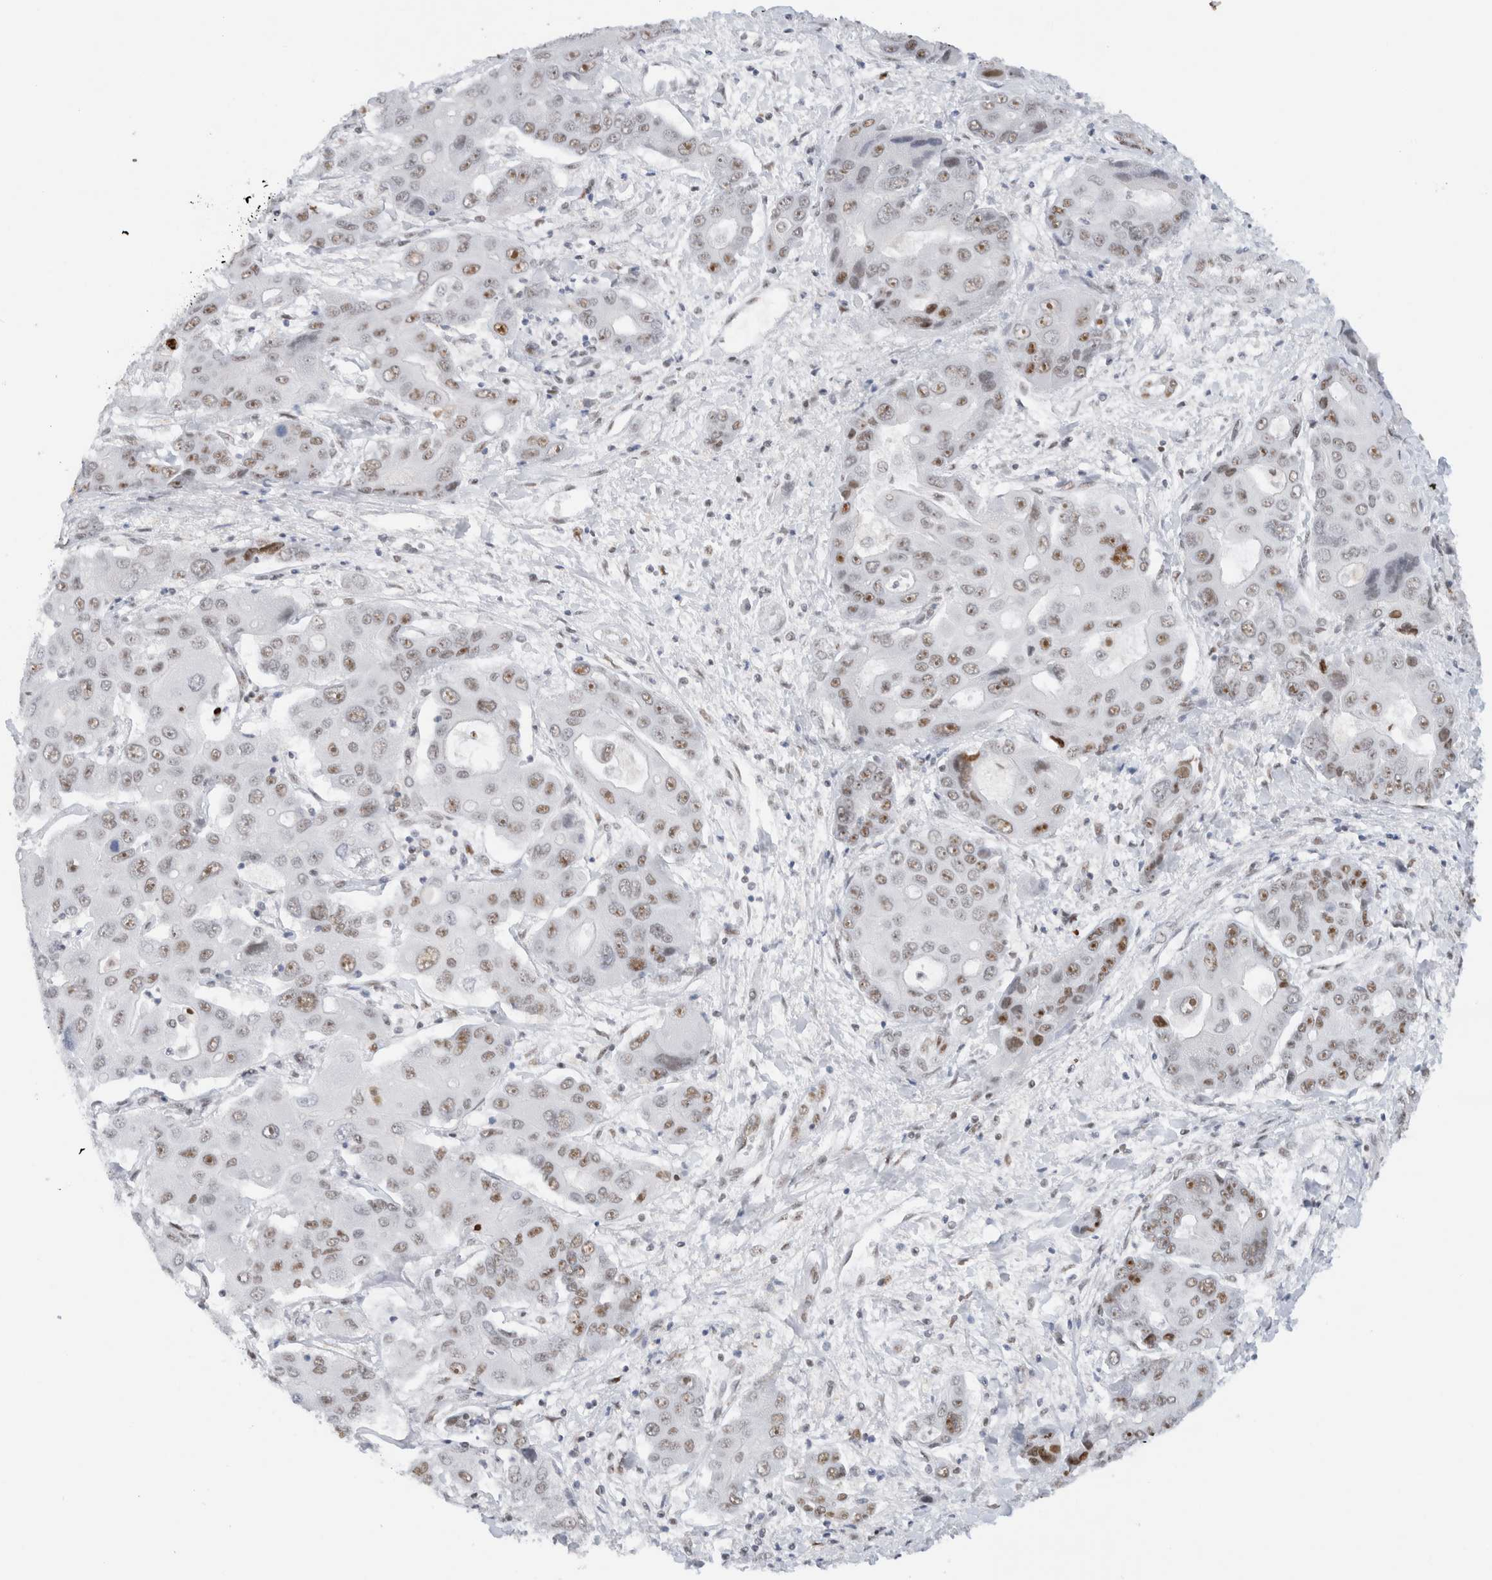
{"staining": {"intensity": "moderate", "quantity": "25%-75%", "location": "nuclear"}, "tissue": "liver cancer", "cell_type": "Tumor cells", "image_type": "cancer", "snomed": [{"axis": "morphology", "description": "Cholangiocarcinoma"}, {"axis": "topography", "description": "Liver"}], "caption": "Brown immunohistochemical staining in liver cancer (cholangiocarcinoma) reveals moderate nuclear expression in about 25%-75% of tumor cells.", "gene": "COPS7A", "patient": {"sex": "male", "age": 67}}